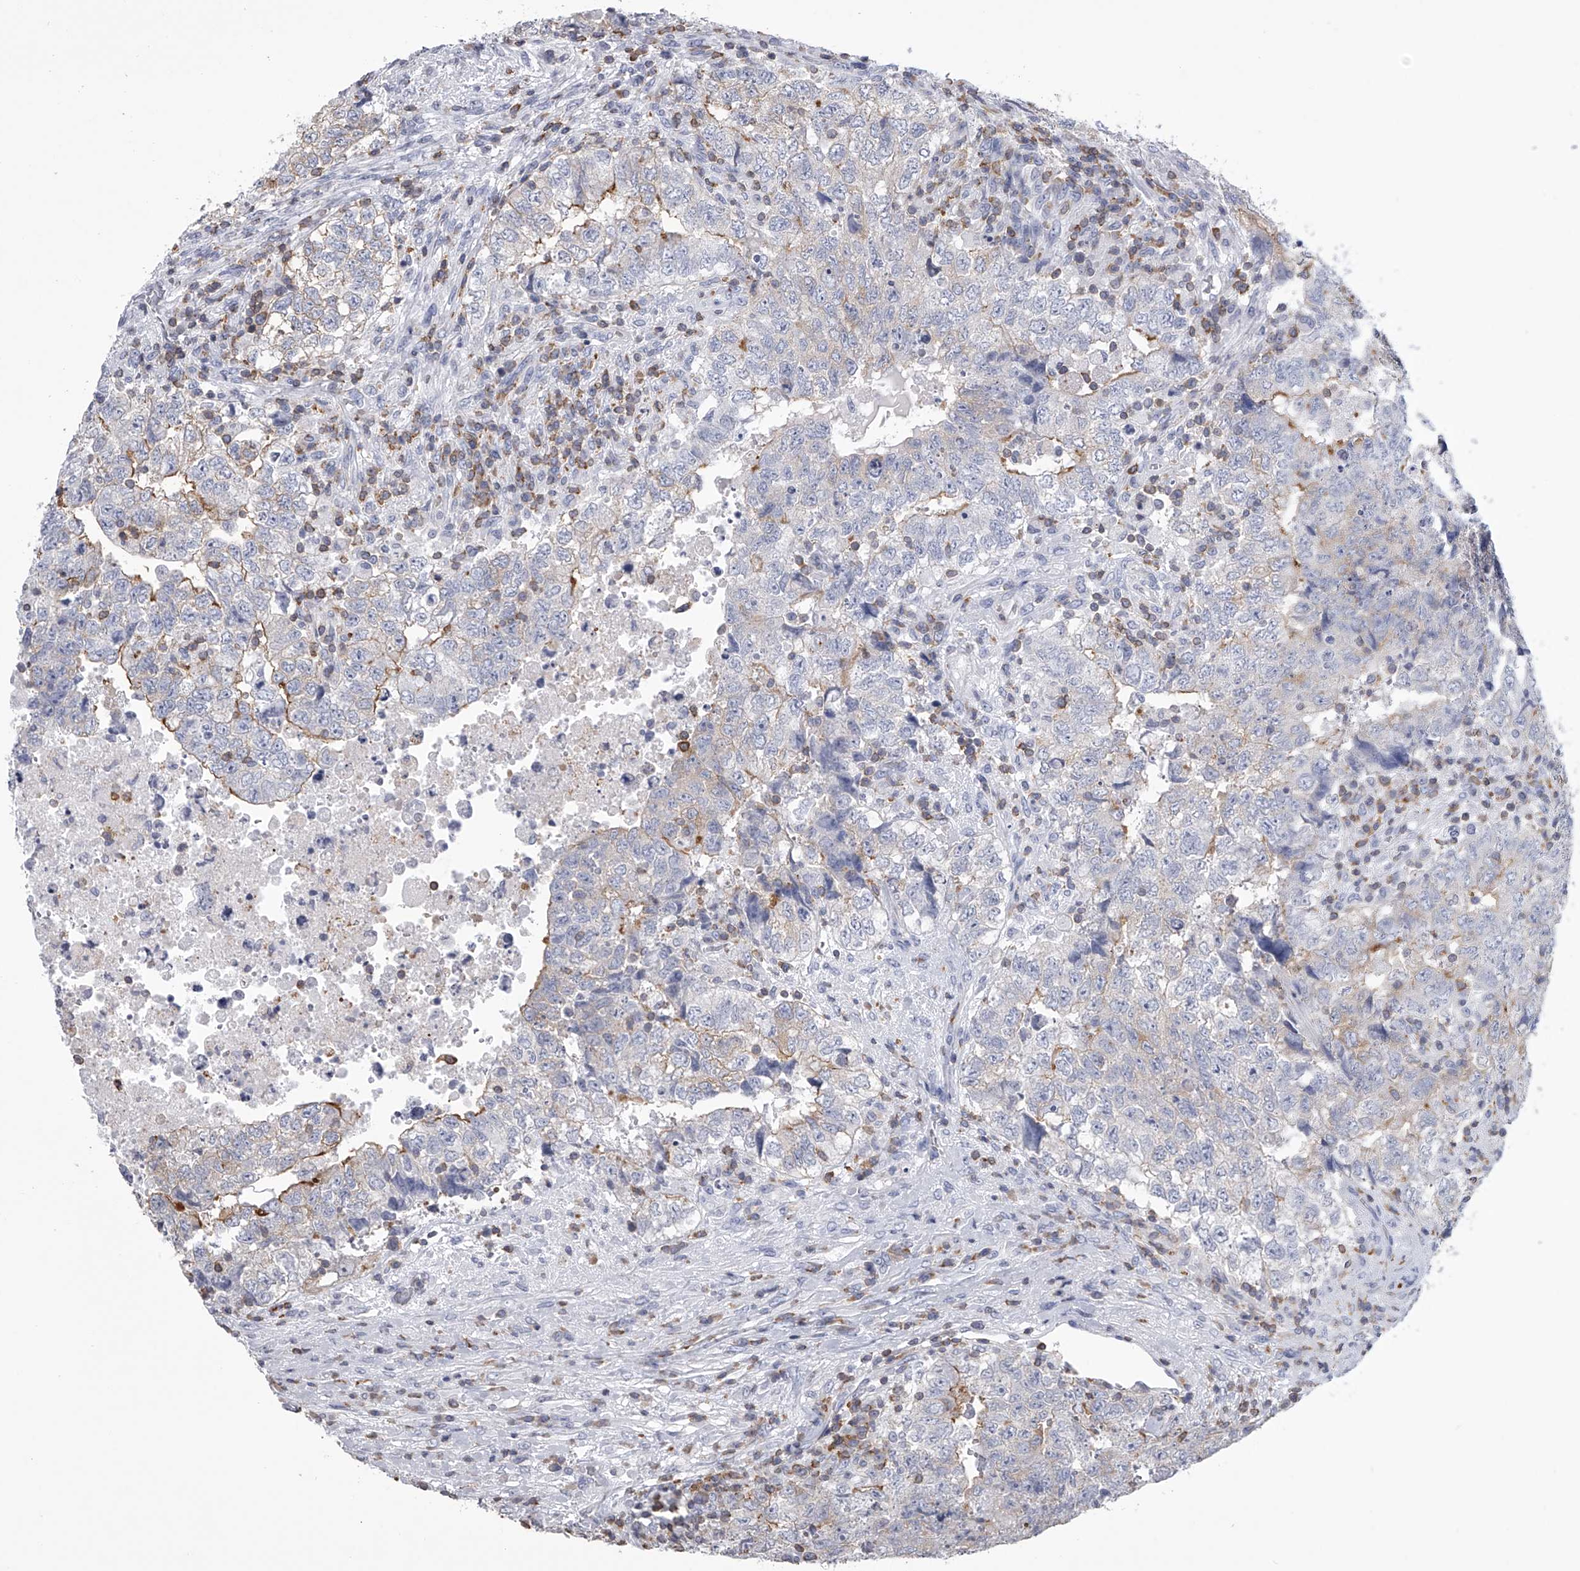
{"staining": {"intensity": "moderate", "quantity": "<25%", "location": "cytoplasmic/membranous"}, "tissue": "testis cancer", "cell_type": "Tumor cells", "image_type": "cancer", "snomed": [{"axis": "morphology", "description": "Carcinoma, Embryonal, NOS"}, {"axis": "topography", "description": "Testis"}], "caption": "An image of human testis embryonal carcinoma stained for a protein reveals moderate cytoplasmic/membranous brown staining in tumor cells.", "gene": "TASP1", "patient": {"sex": "male", "age": 37}}